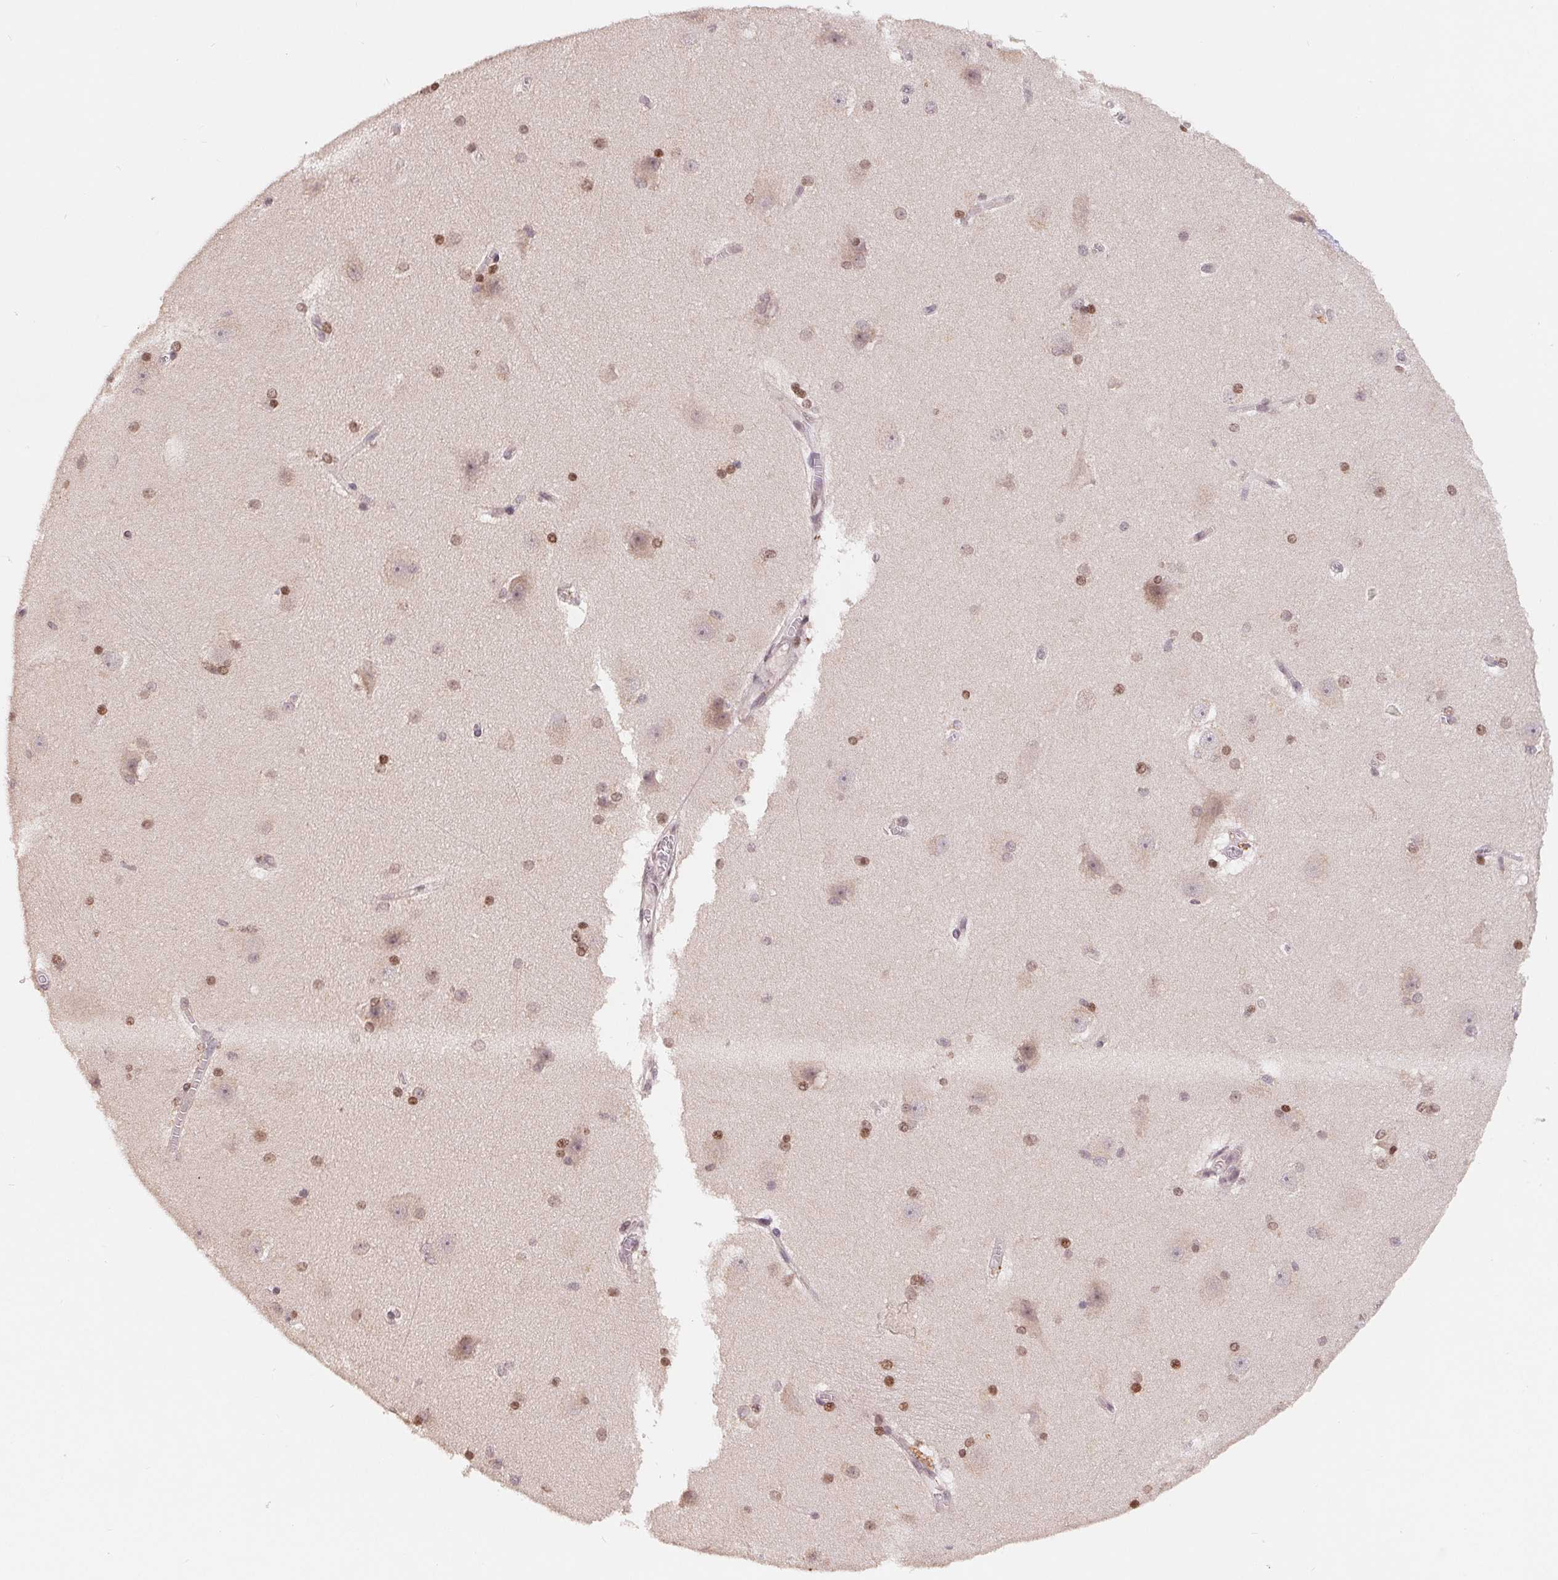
{"staining": {"intensity": "moderate", "quantity": "25%-75%", "location": "nuclear"}, "tissue": "hippocampus", "cell_type": "Glial cells", "image_type": "normal", "snomed": [{"axis": "morphology", "description": "Normal tissue, NOS"}, {"axis": "topography", "description": "Cerebral cortex"}, {"axis": "topography", "description": "Hippocampus"}], "caption": "Brown immunohistochemical staining in benign human hippocampus reveals moderate nuclear expression in about 25%-75% of glial cells. The staining is performed using DAB (3,3'-diaminobenzidine) brown chromogen to label protein expression. The nuclei are counter-stained blue using hematoxylin.", "gene": "HMGN3", "patient": {"sex": "female", "age": 19}}